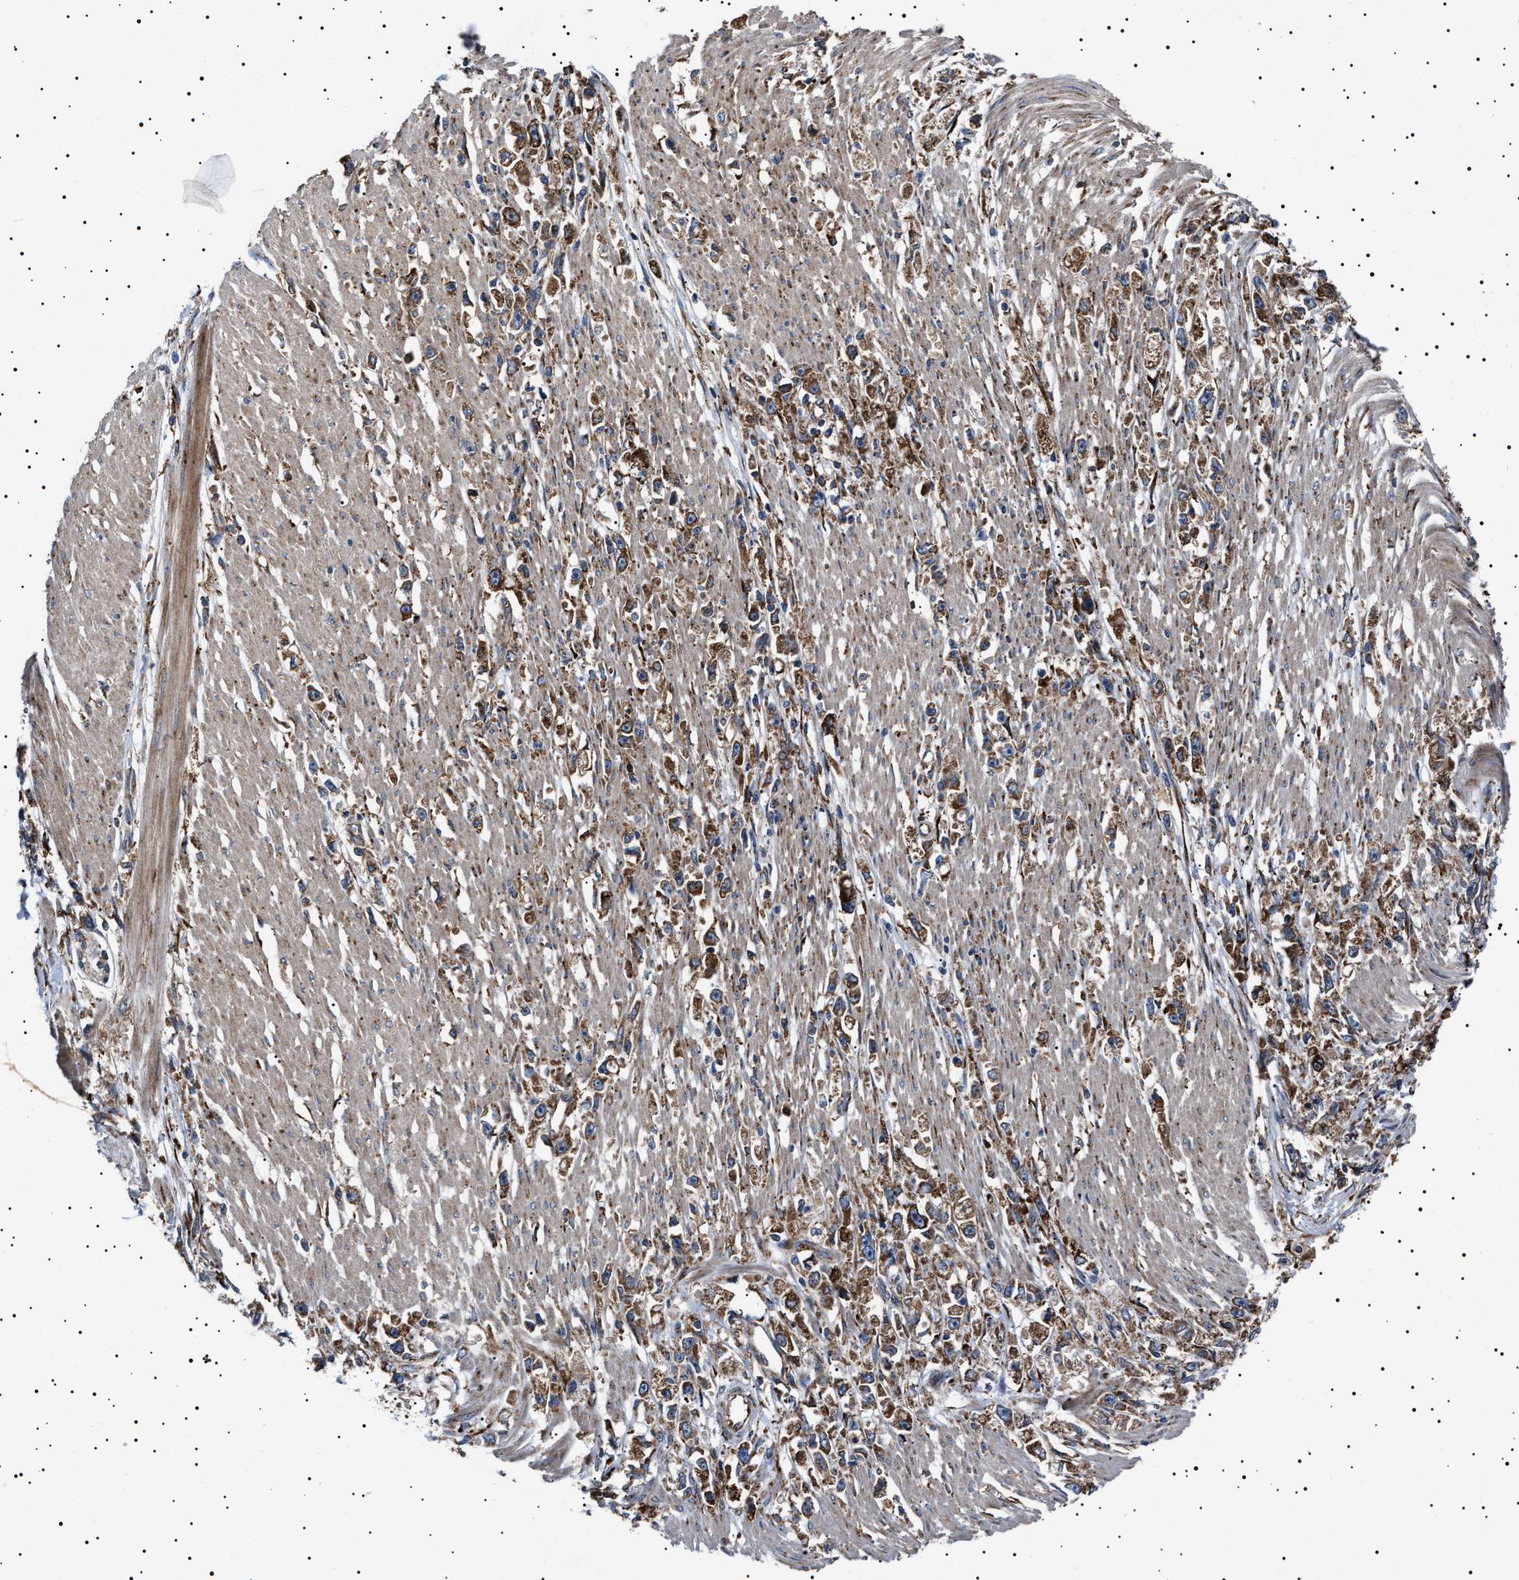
{"staining": {"intensity": "moderate", "quantity": ">75%", "location": "cytoplasmic/membranous"}, "tissue": "stomach cancer", "cell_type": "Tumor cells", "image_type": "cancer", "snomed": [{"axis": "morphology", "description": "Adenocarcinoma, NOS"}, {"axis": "topography", "description": "Stomach"}], "caption": "High-magnification brightfield microscopy of adenocarcinoma (stomach) stained with DAB (3,3'-diaminobenzidine) (brown) and counterstained with hematoxylin (blue). tumor cells exhibit moderate cytoplasmic/membranous positivity is present in approximately>75% of cells.", "gene": "TOP1MT", "patient": {"sex": "female", "age": 59}}